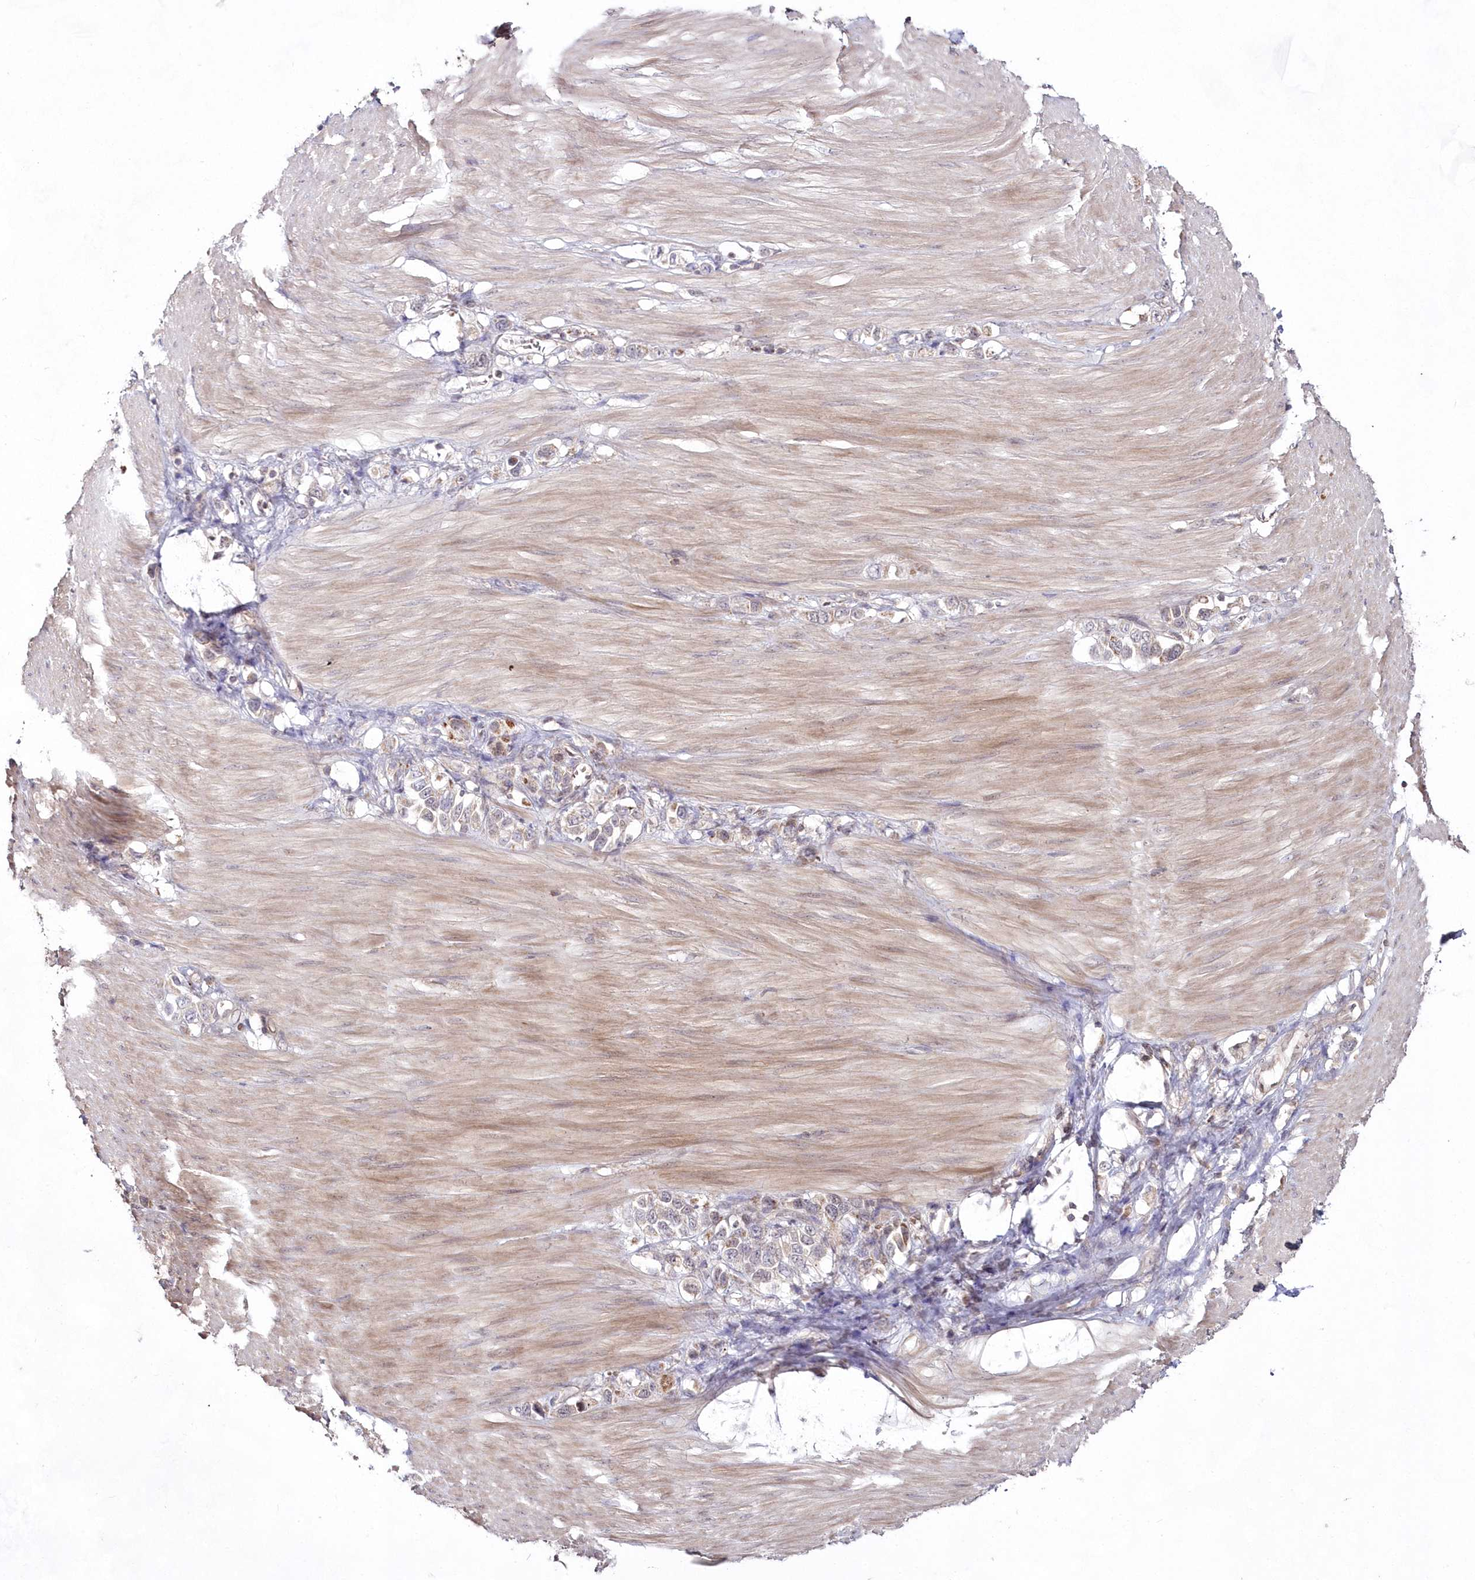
{"staining": {"intensity": "weak", "quantity": "25%-75%", "location": "cytoplasmic/membranous"}, "tissue": "stomach cancer", "cell_type": "Tumor cells", "image_type": "cancer", "snomed": [{"axis": "morphology", "description": "Adenocarcinoma, NOS"}, {"axis": "topography", "description": "Stomach"}], "caption": "IHC histopathology image of neoplastic tissue: human stomach adenocarcinoma stained using IHC reveals low levels of weak protein expression localized specifically in the cytoplasmic/membranous of tumor cells, appearing as a cytoplasmic/membranous brown color.", "gene": "IMPA1", "patient": {"sex": "female", "age": 65}}